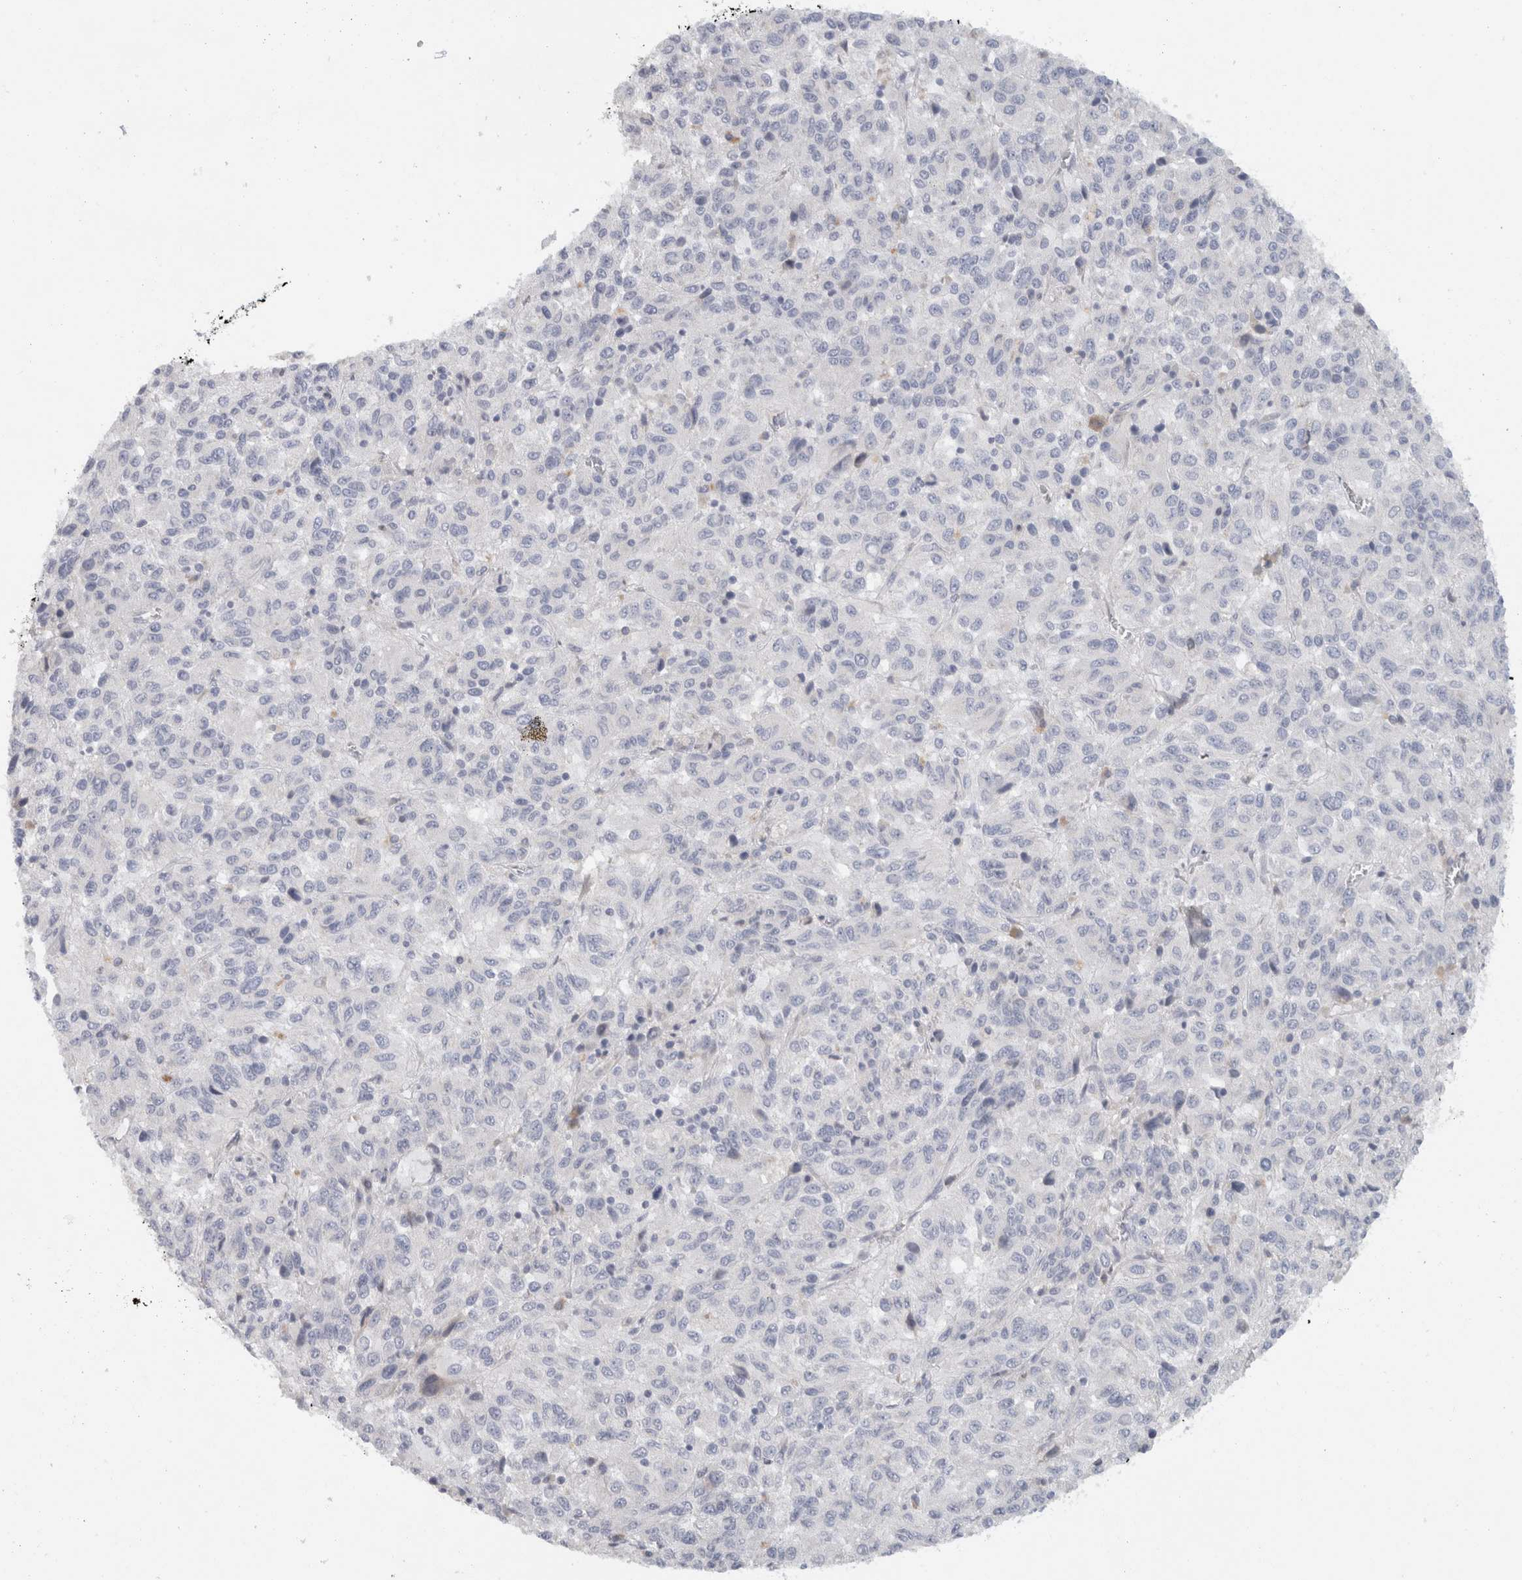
{"staining": {"intensity": "negative", "quantity": "none", "location": "none"}, "tissue": "melanoma", "cell_type": "Tumor cells", "image_type": "cancer", "snomed": [{"axis": "morphology", "description": "Malignant melanoma, Metastatic site"}, {"axis": "topography", "description": "Lung"}], "caption": "Immunohistochemical staining of human melanoma demonstrates no significant positivity in tumor cells.", "gene": "STK31", "patient": {"sex": "male", "age": 64}}